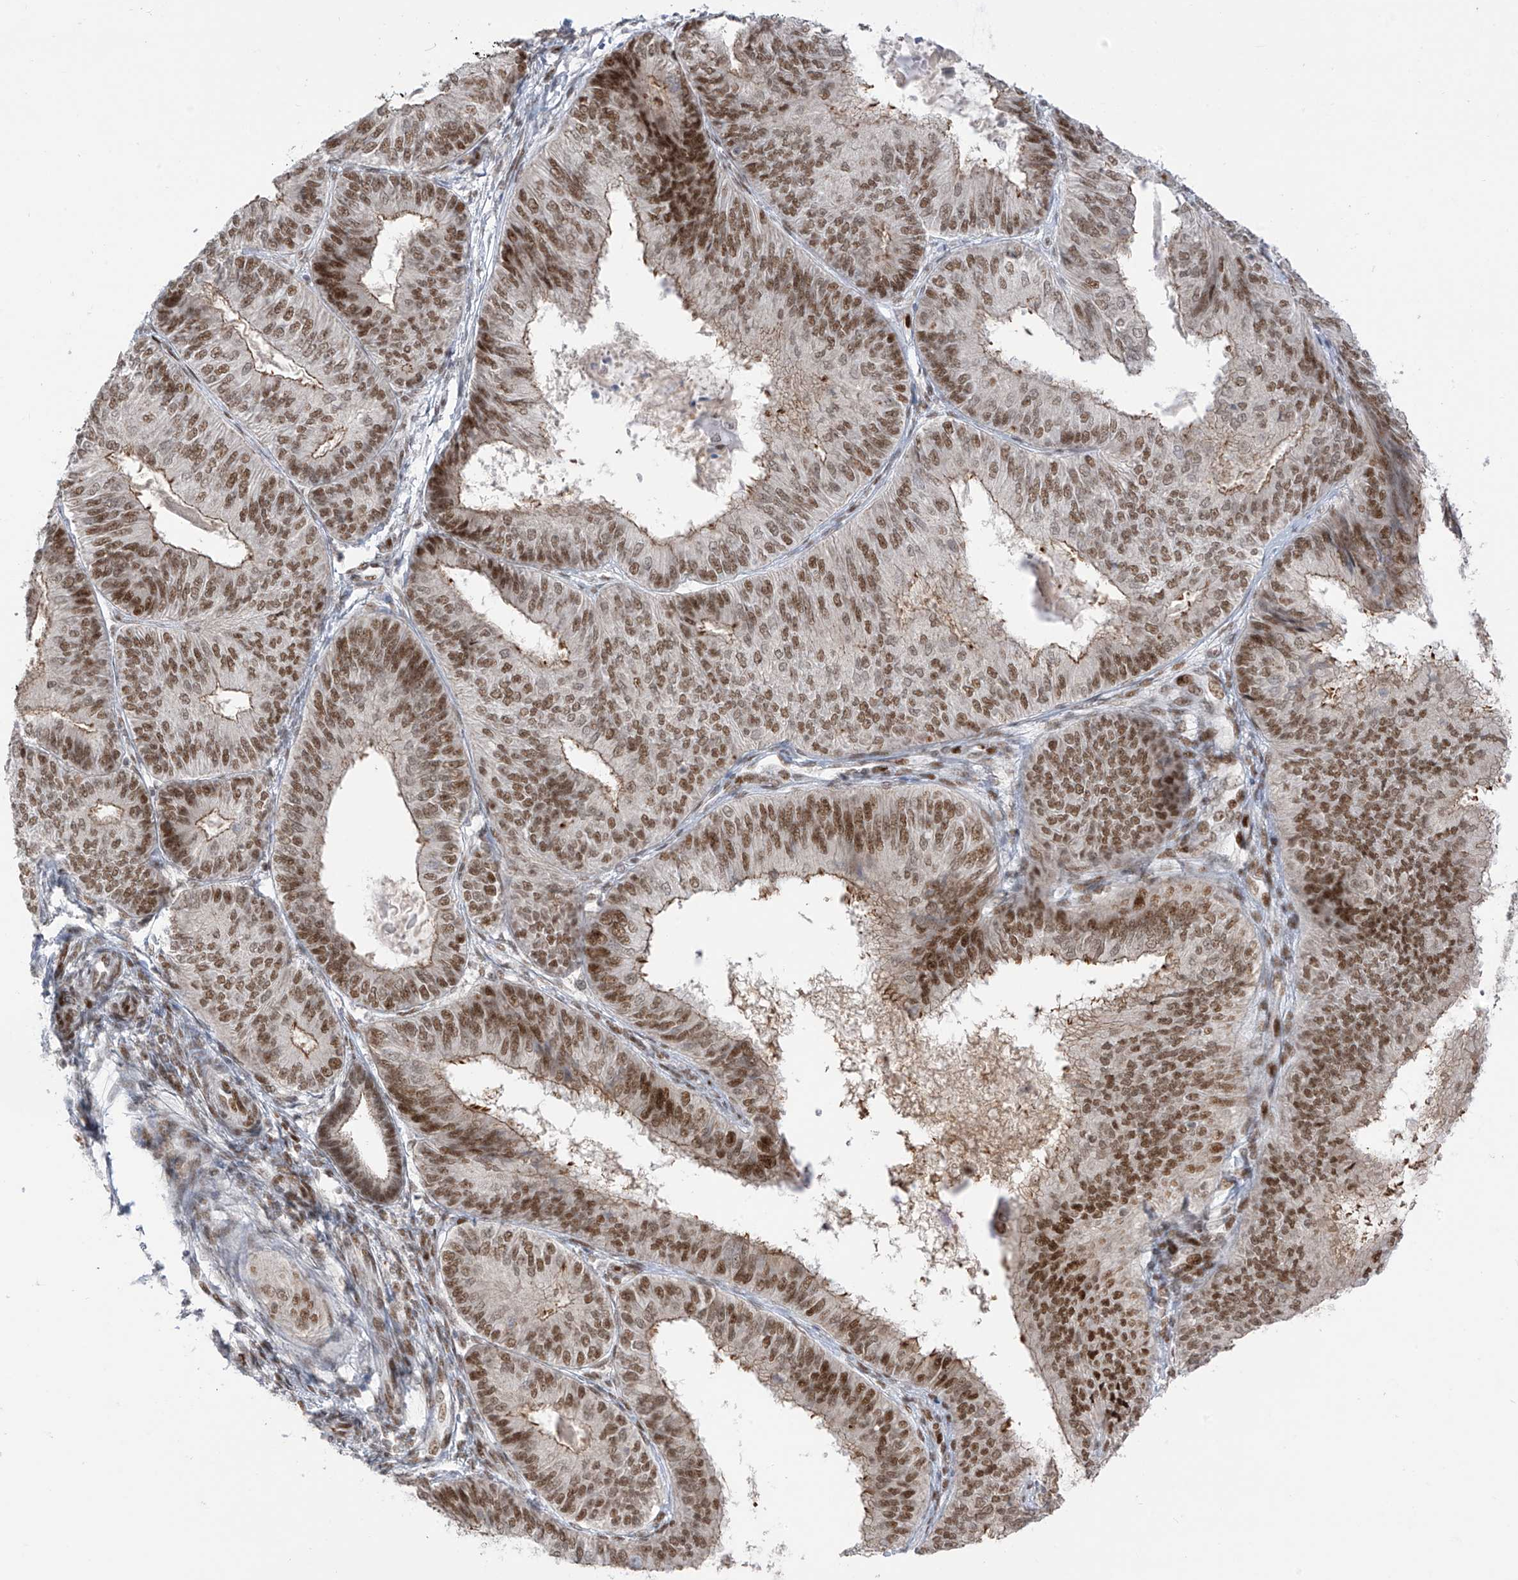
{"staining": {"intensity": "moderate", "quantity": ">75%", "location": "nuclear"}, "tissue": "endometrial cancer", "cell_type": "Tumor cells", "image_type": "cancer", "snomed": [{"axis": "morphology", "description": "Adenocarcinoma, NOS"}, {"axis": "topography", "description": "Endometrium"}], "caption": "Immunohistochemical staining of human endometrial cancer shows medium levels of moderate nuclear protein expression in approximately >75% of tumor cells. Nuclei are stained in blue.", "gene": "ZCWPW2", "patient": {"sex": "female", "age": 58}}